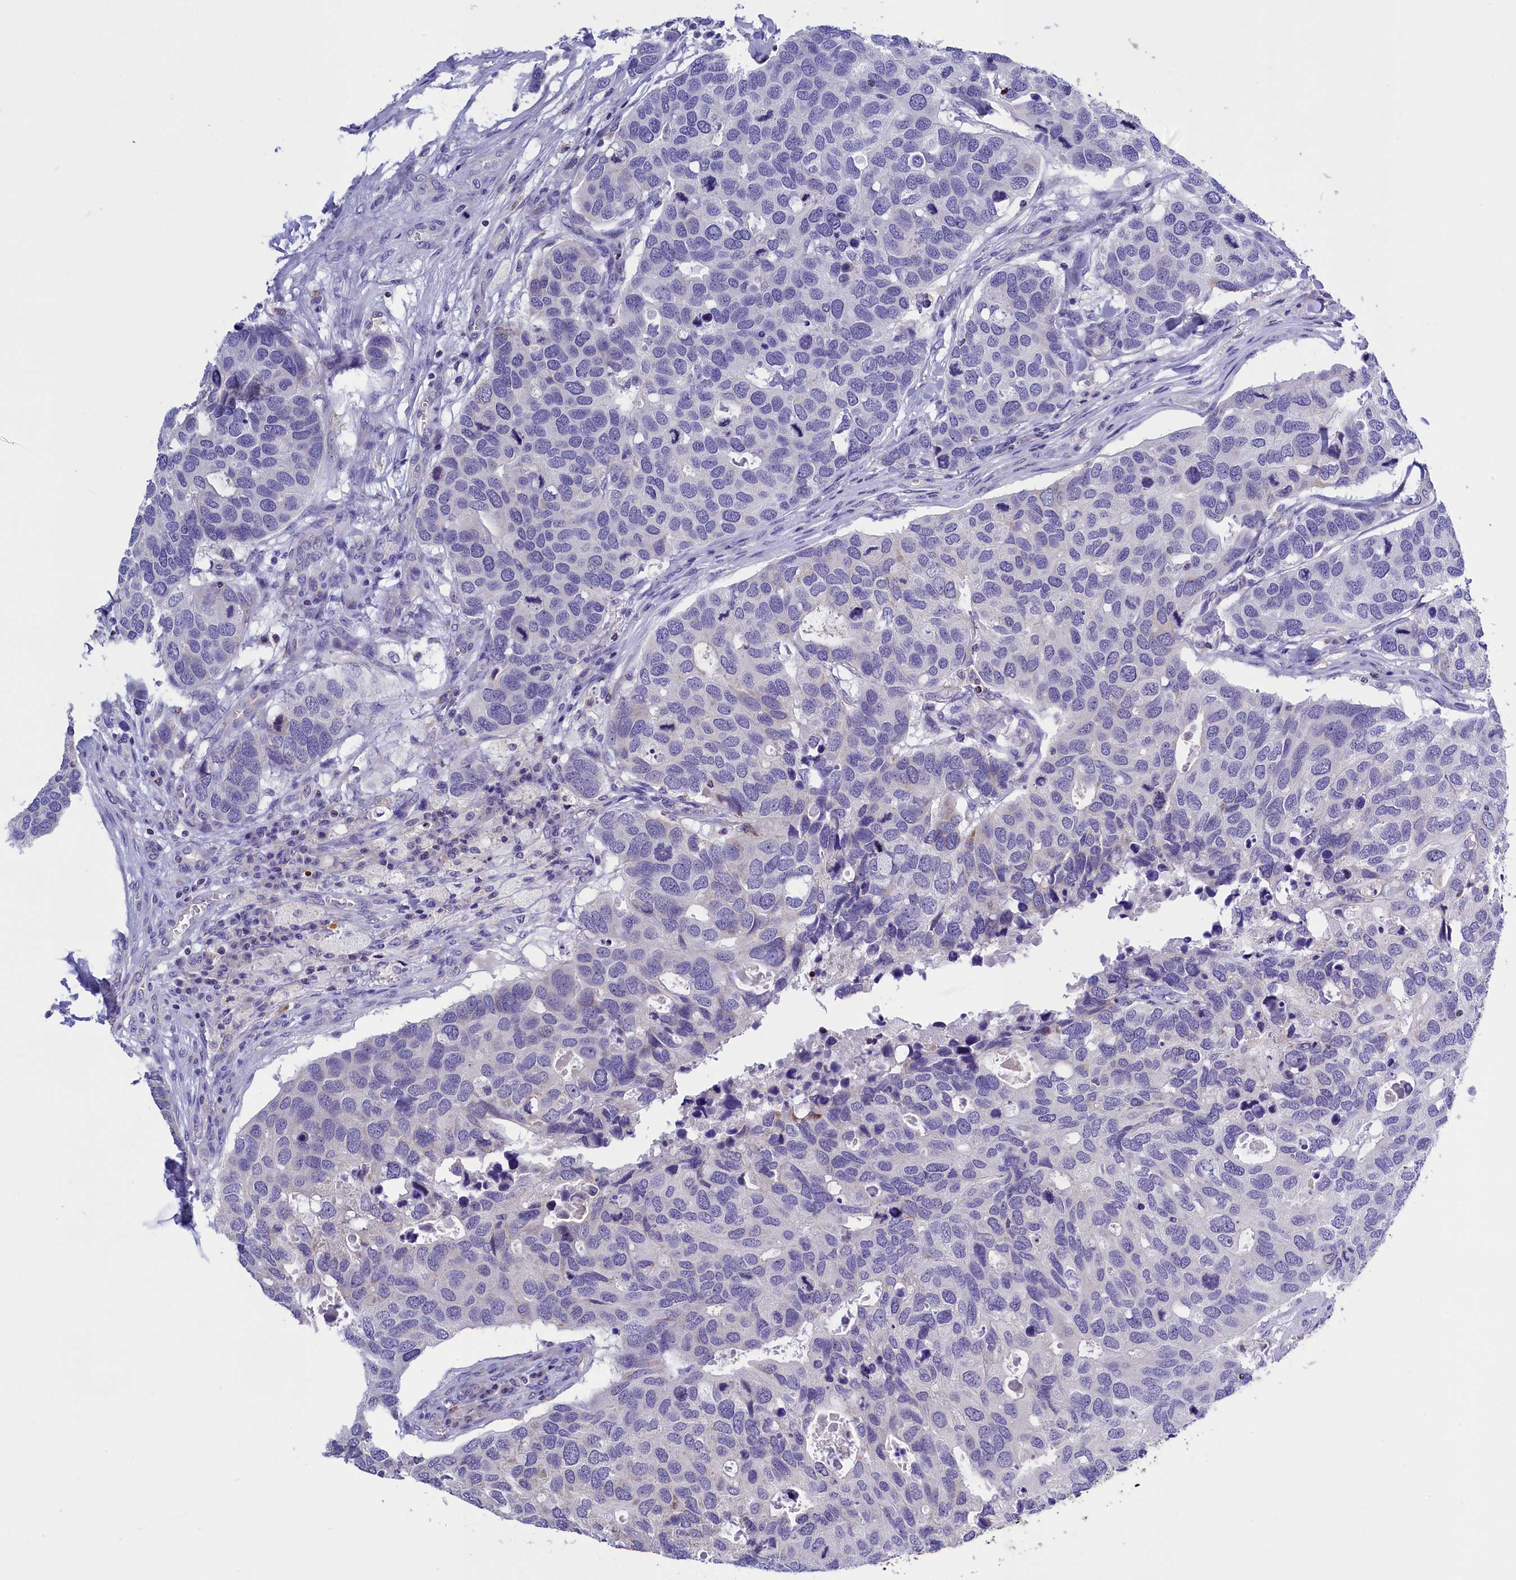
{"staining": {"intensity": "negative", "quantity": "none", "location": "none"}, "tissue": "breast cancer", "cell_type": "Tumor cells", "image_type": "cancer", "snomed": [{"axis": "morphology", "description": "Duct carcinoma"}, {"axis": "topography", "description": "Breast"}], "caption": "Tumor cells show no significant protein positivity in invasive ductal carcinoma (breast).", "gene": "ABAT", "patient": {"sex": "female", "age": 83}}